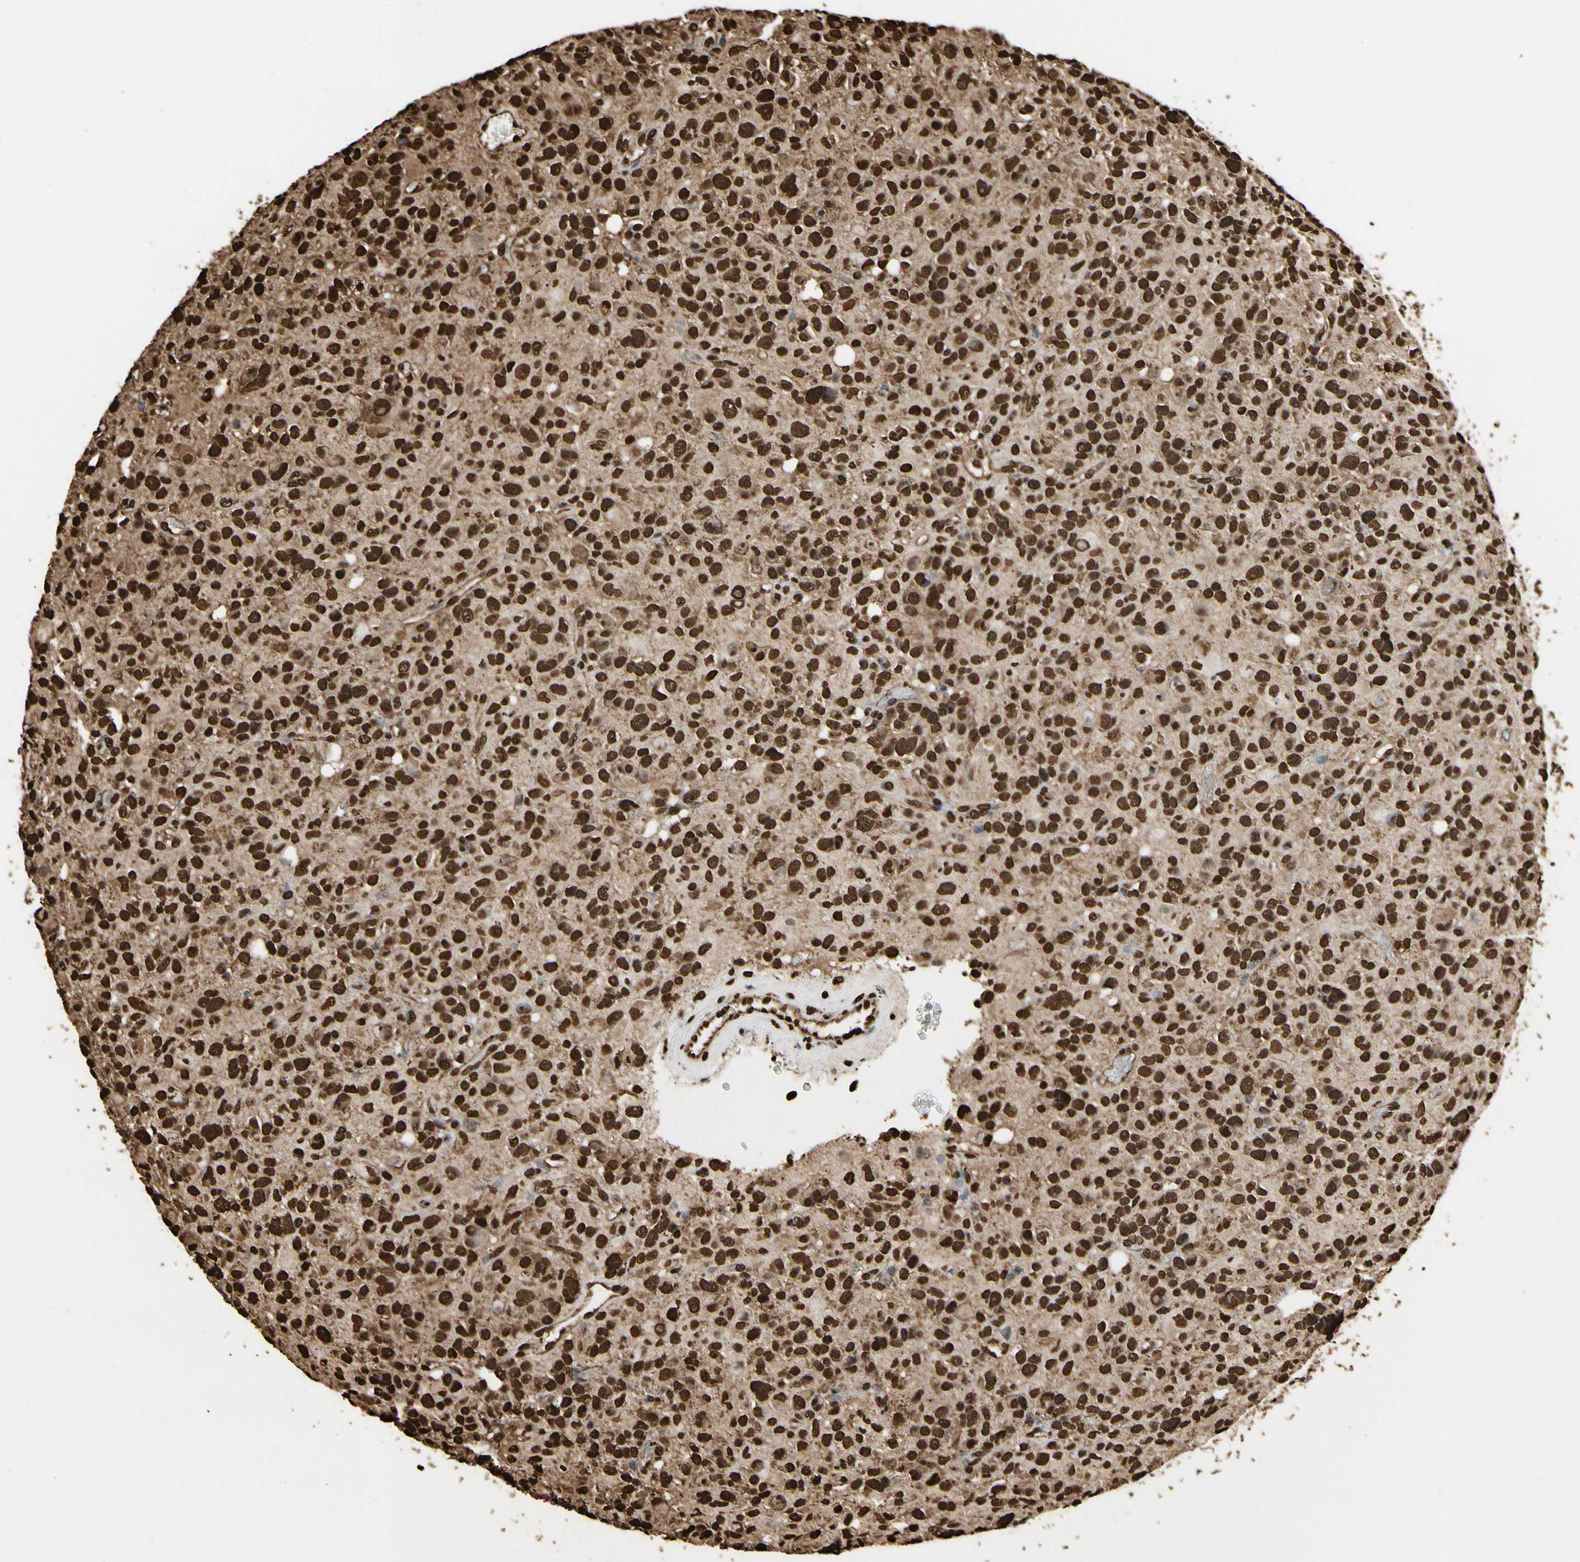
{"staining": {"intensity": "strong", "quantity": ">75%", "location": "cytoplasmic/membranous,nuclear"}, "tissue": "glioma", "cell_type": "Tumor cells", "image_type": "cancer", "snomed": [{"axis": "morphology", "description": "Glioma, malignant, High grade"}, {"axis": "topography", "description": "Brain"}], "caption": "Tumor cells display strong cytoplasmic/membranous and nuclear staining in about >75% of cells in malignant glioma (high-grade). (IHC, brightfield microscopy, high magnification).", "gene": "HNRNPK", "patient": {"sex": "male", "age": 48}}